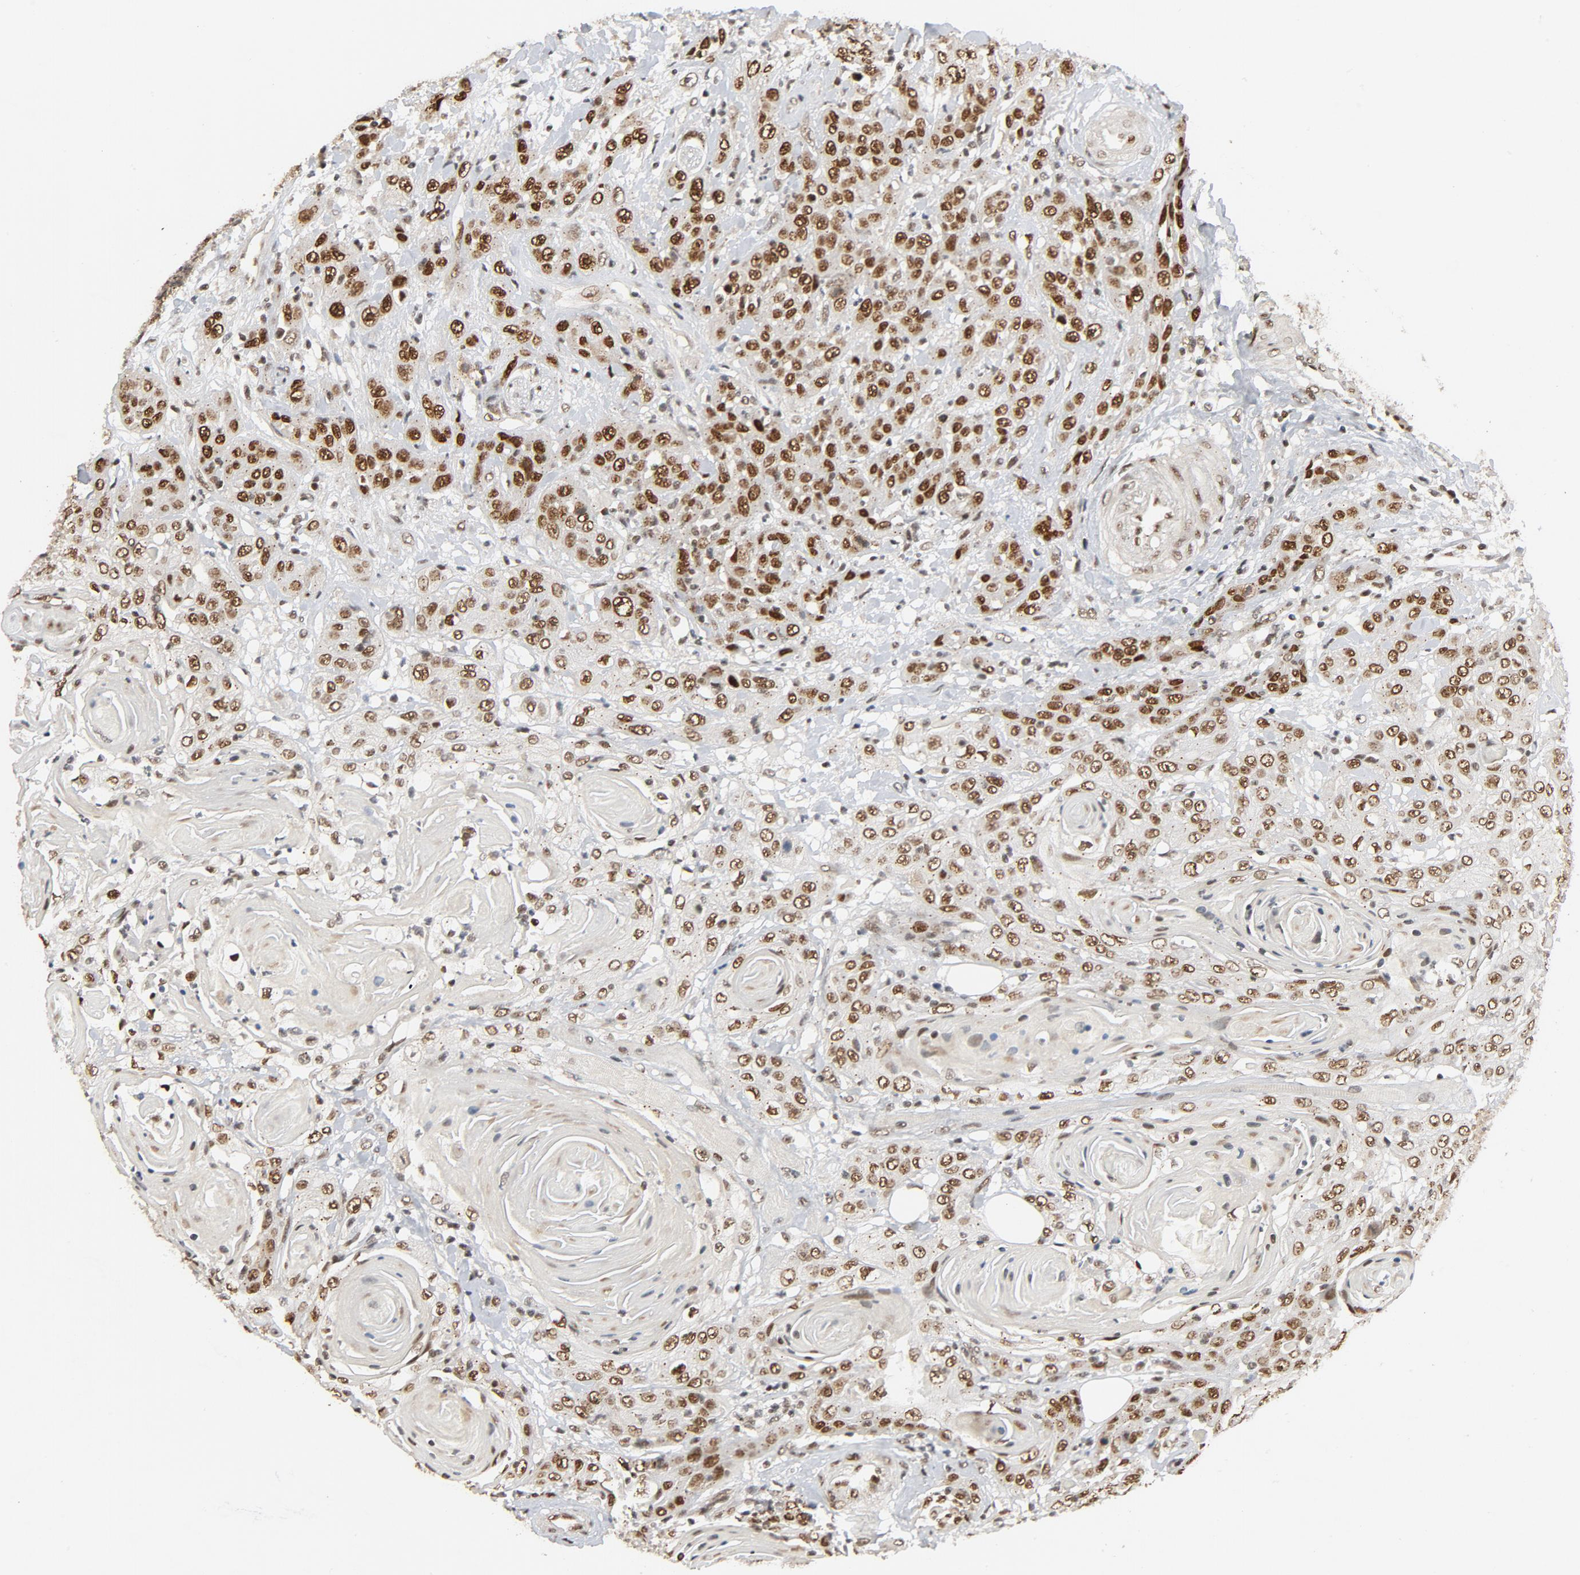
{"staining": {"intensity": "strong", "quantity": ">75%", "location": "nuclear"}, "tissue": "head and neck cancer", "cell_type": "Tumor cells", "image_type": "cancer", "snomed": [{"axis": "morphology", "description": "Squamous cell carcinoma, NOS"}, {"axis": "topography", "description": "Head-Neck"}], "caption": "High-power microscopy captured an immunohistochemistry (IHC) histopathology image of head and neck cancer (squamous cell carcinoma), revealing strong nuclear staining in about >75% of tumor cells. (DAB = brown stain, brightfield microscopy at high magnification).", "gene": "SMARCD1", "patient": {"sex": "female", "age": 84}}